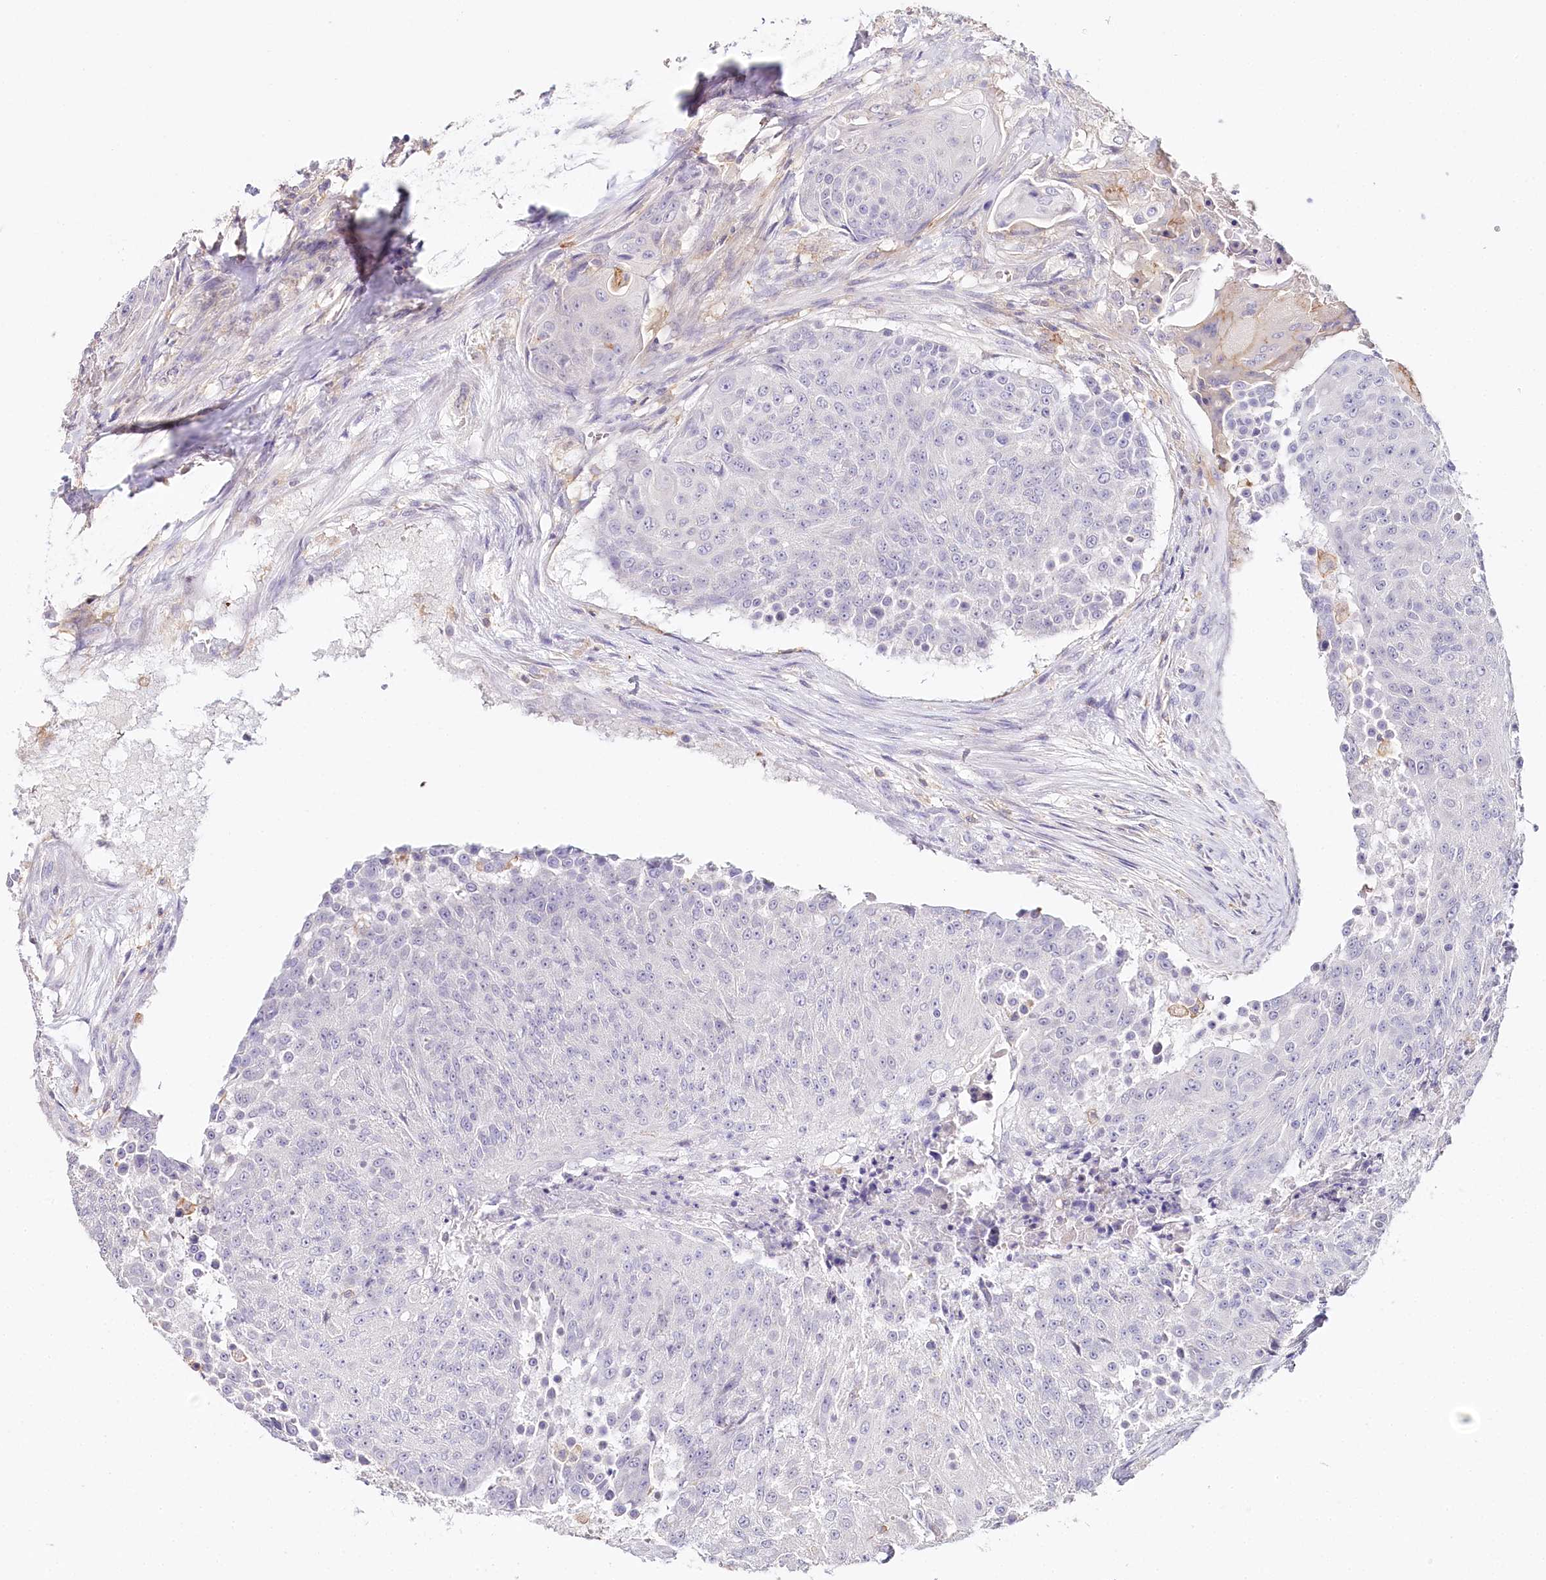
{"staining": {"intensity": "negative", "quantity": "none", "location": "none"}, "tissue": "urothelial cancer", "cell_type": "Tumor cells", "image_type": "cancer", "snomed": [{"axis": "morphology", "description": "Urothelial carcinoma, High grade"}, {"axis": "topography", "description": "Urinary bladder"}], "caption": "High-grade urothelial carcinoma stained for a protein using IHC exhibits no positivity tumor cells.", "gene": "DAPK1", "patient": {"sex": "female", "age": 63}}